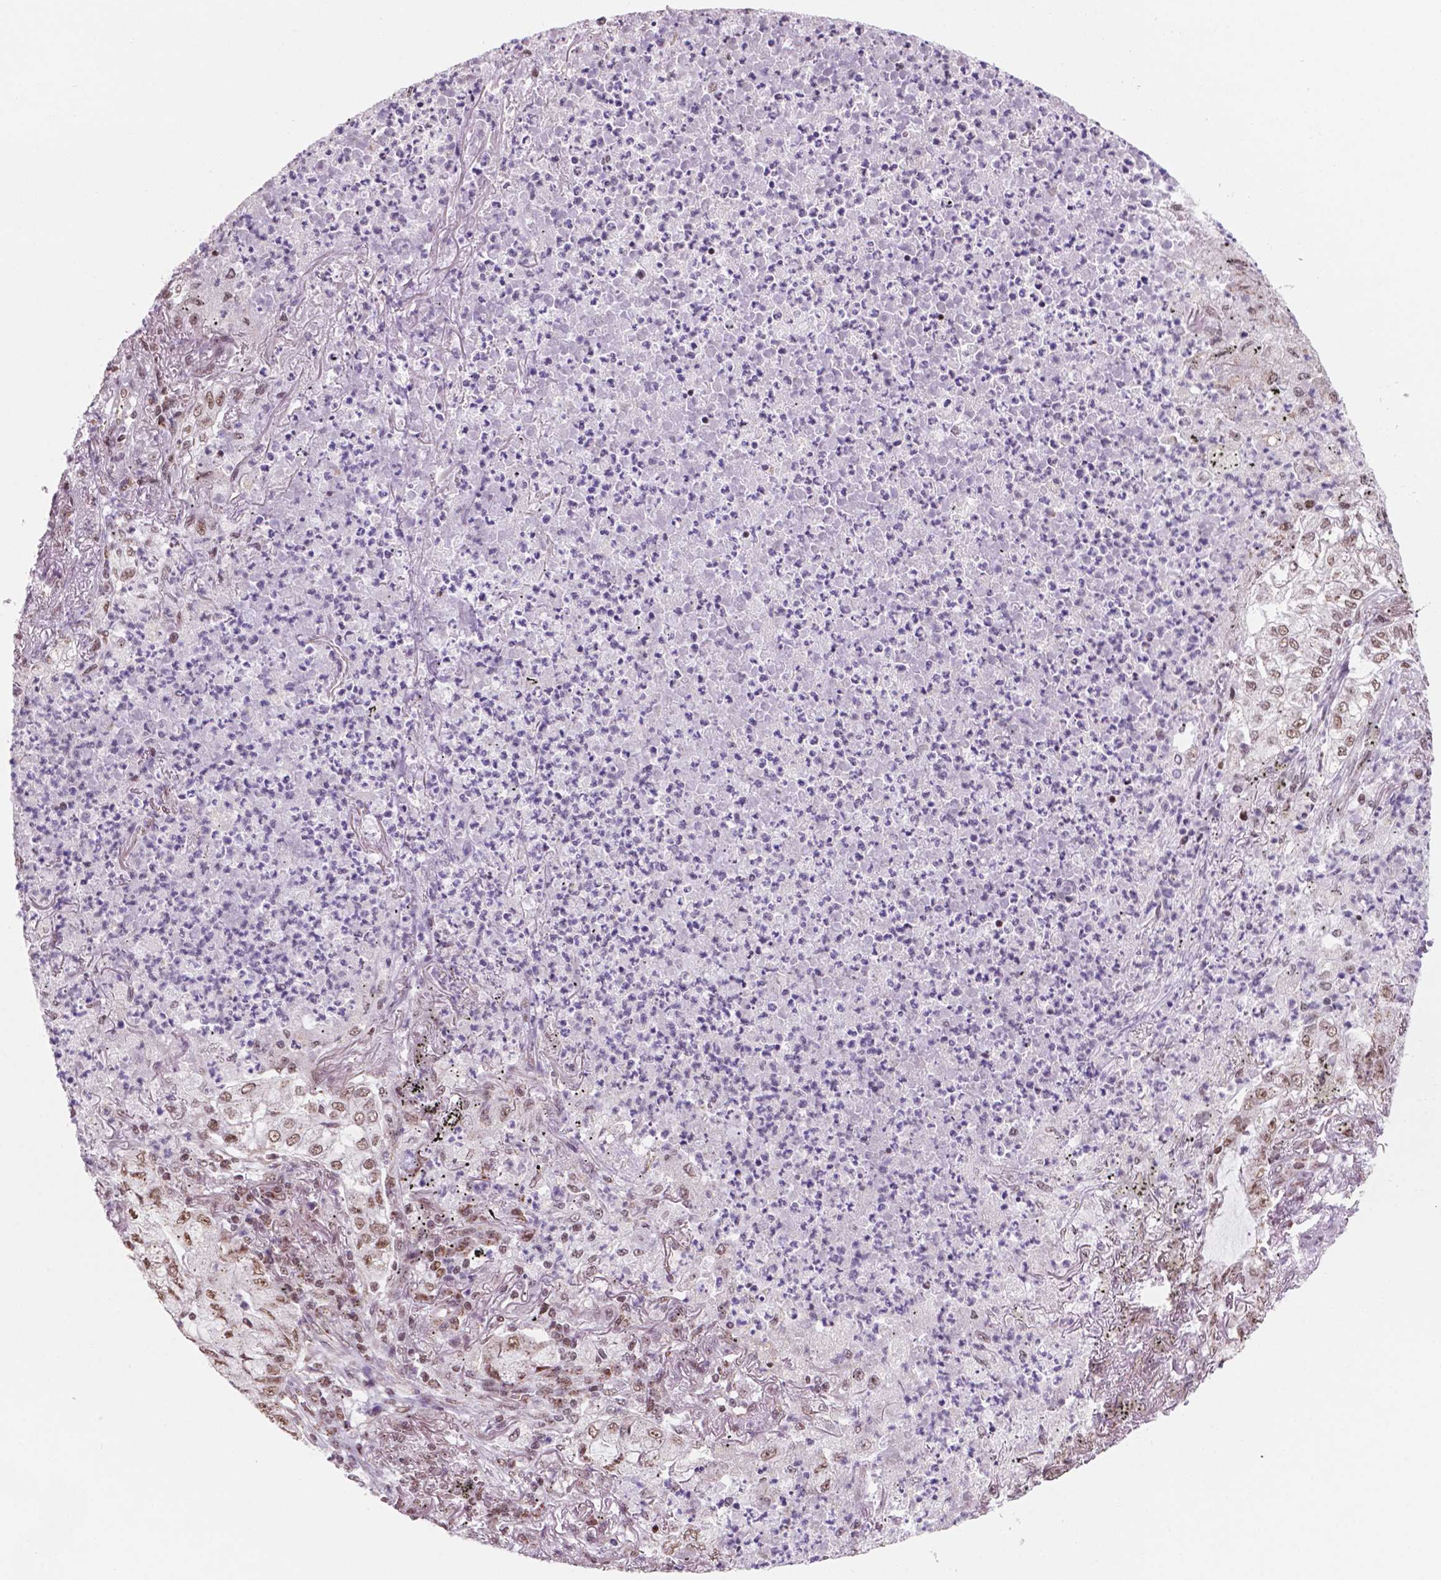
{"staining": {"intensity": "moderate", "quantity": ">75%", "location": "nuclear"}, "tissue": "lung cancer", "cell_type": "Tumor cells", "image_type": "cancer", "snomed": [{"axis": "morphology", "description": "Adenocarcinoma, NOS"}, {"axis": "topography", "description": "Lung"}], "caption": "Protein analysis of lung cancer tissue reveals moderate nuclear staining in approximately >75% of tumor cells. The staining was performed using DAB (3,3'-diaminobenzidine), with brown indicating positive protein expression. Nuclei are stained blue with hematoxylin.", "gene": "NDUFA10", "patient": {"sex": "female", "age": 73}}